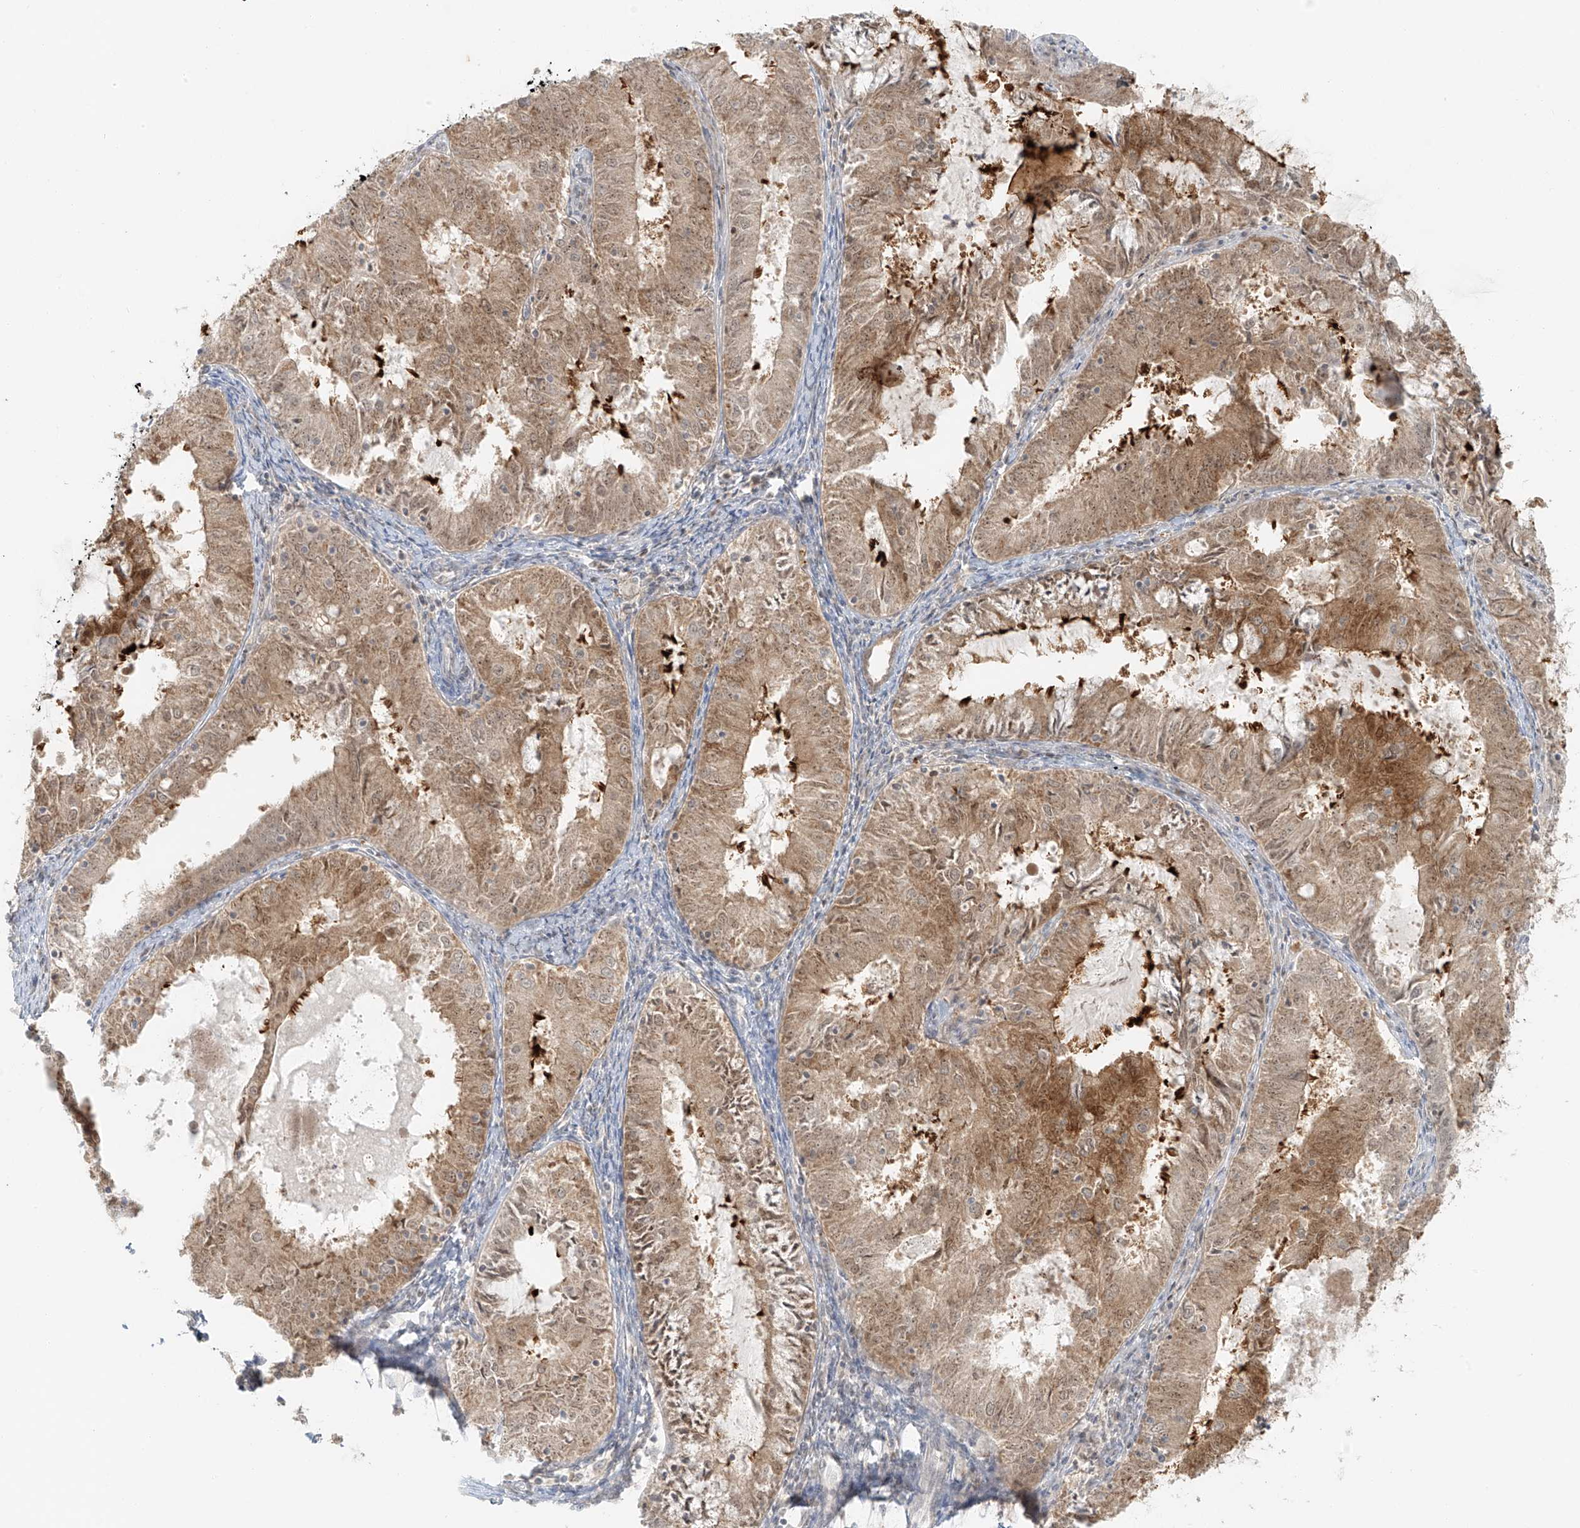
{"staining": {"intensity": "moderate", "quantity": ">75%", "location": "cytoplasmic/membranous,nuclear"}, "tissue": "endometrial cancer", "cell_type": "Tumor cells", "image_type": "cancer", "snomed": [{"axis": "morphology", "description": "Adenocarcinoma, NOS"}, {"axis": "topography", "description": "Endometrium"}], "caption": "Immunohistochemical staining of adenocarcinoma (endometrial) reveals moderate cytoplasmic/membranous and nuclear protein expression in about >75% of tumor cells.", "gene": "MIPEP", "patient": {"sex": "female", "age": 57}}